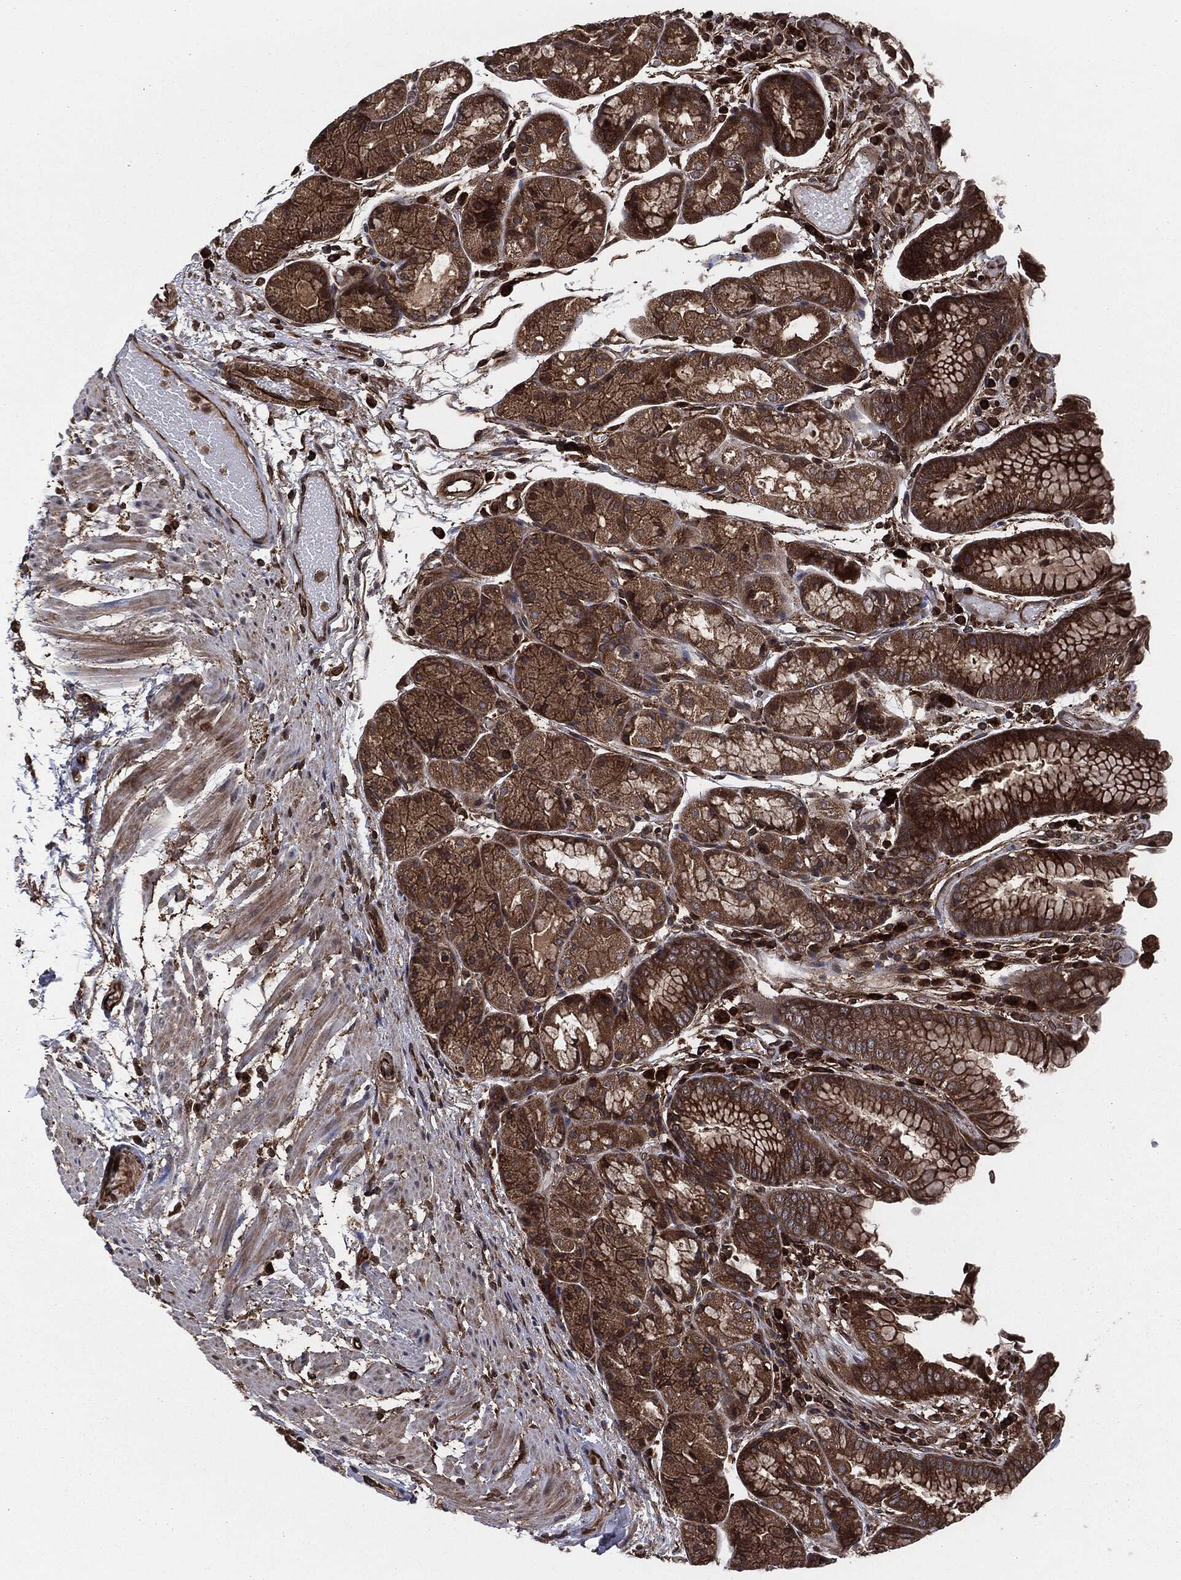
{"staining": {"intensity": "moderate", "quantity": ">75%", "location": "cytoplasmic/membranous"}, "tissue": "stomach", "cell_type": "Glandular cells", "image_type": "normal", "snomed": [{"axis": "morphology", "description": "Normal tissue, NOS"}, {"axis": "topography", "description": "Stomach, upper"}], "caption": "A brown stain highlights moderate cytoplasmic/membranous positivity of a protein in glandular cells of normal stomach.", "gene": "RAP1GDS1", "patient": {"sex": "male", "age": 72}}